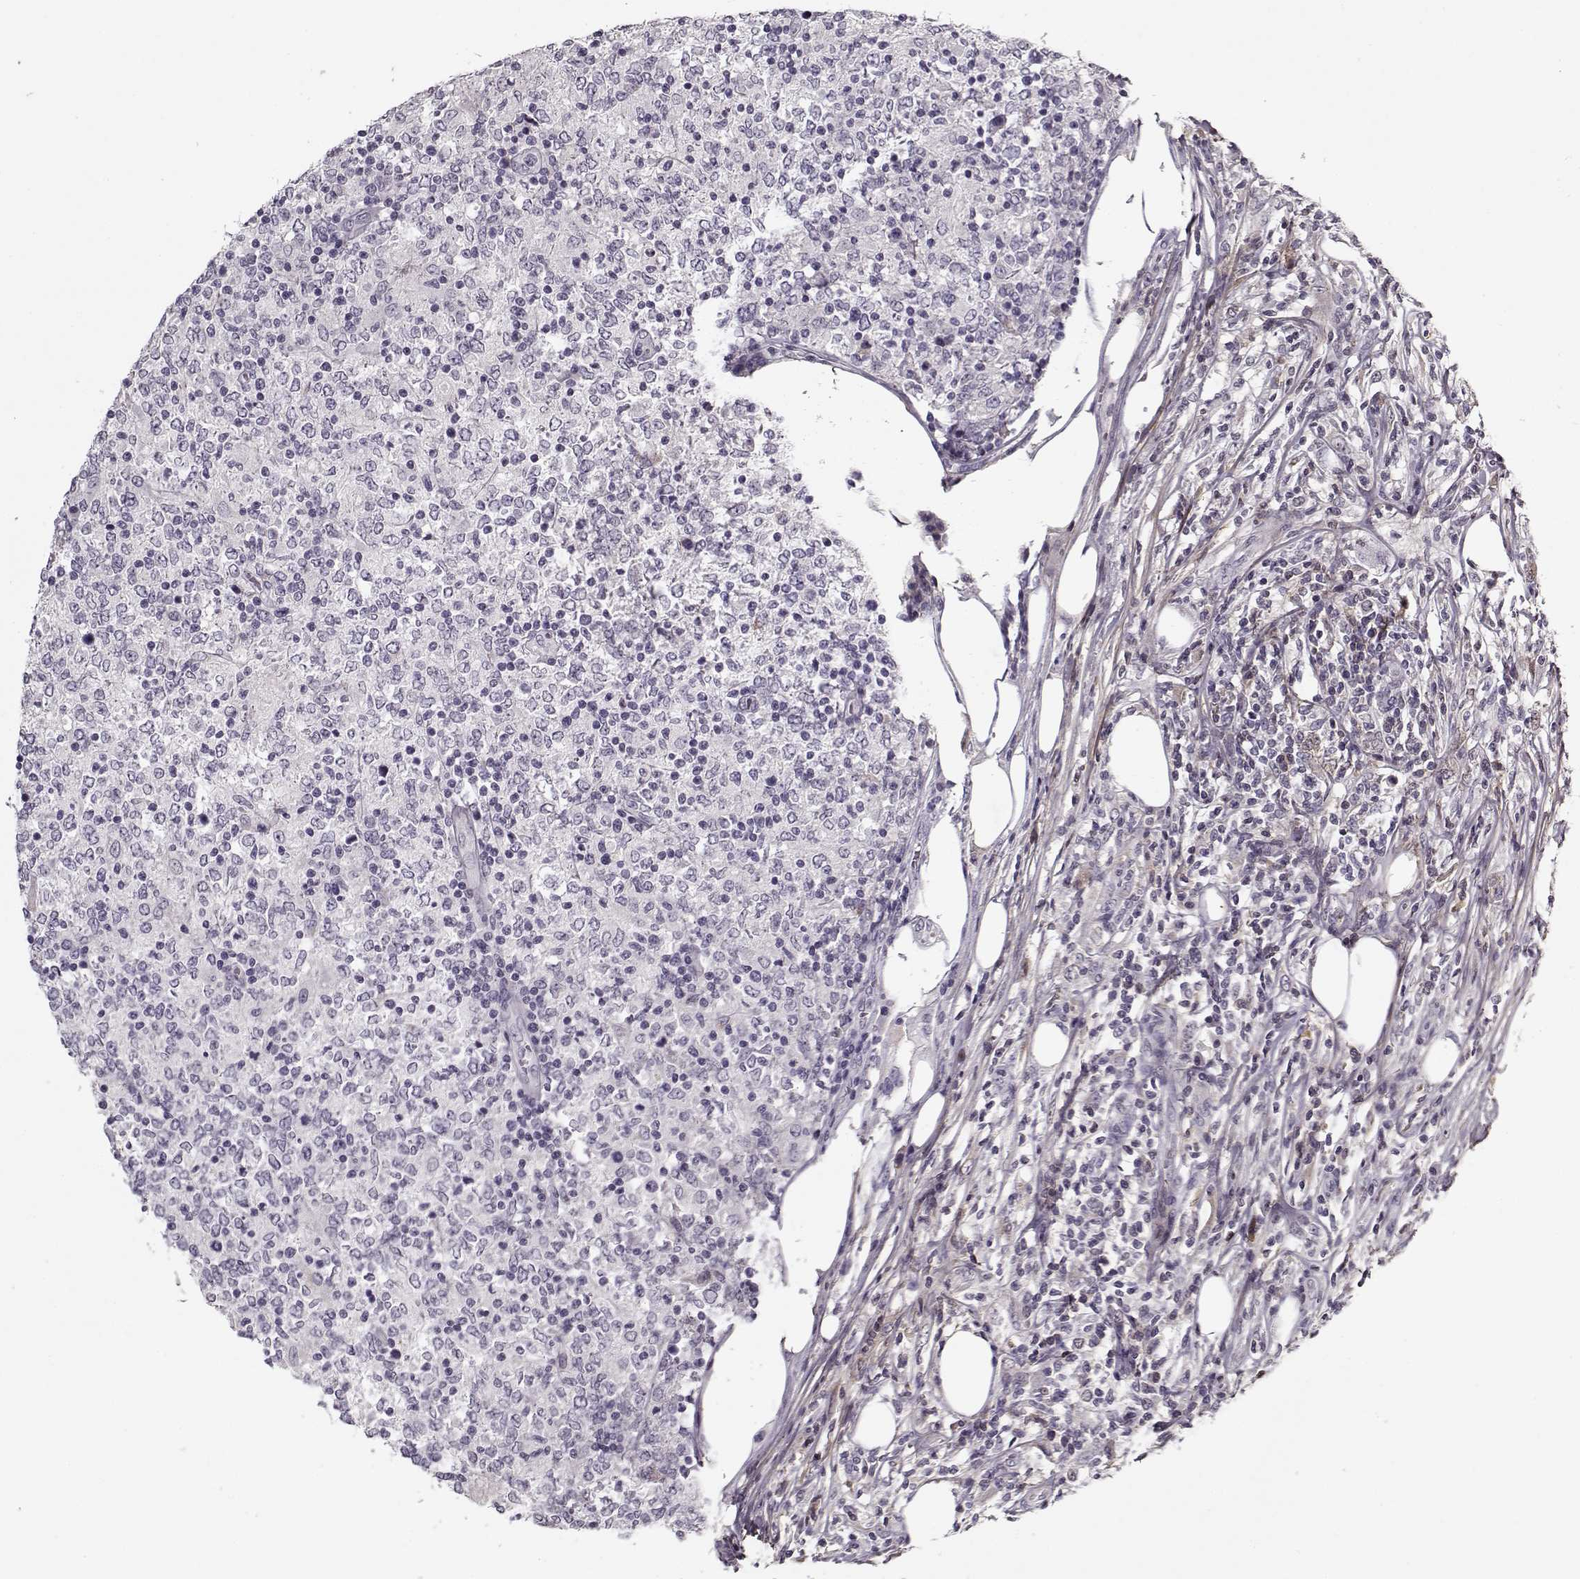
{"staining": {"intensity": "negative", "quantity": "none", "location": "none"}, "tissue": "lymphoma", "cell_type": "Tumor cells", "image_type": "cancer", "snomed": [{"axis": "morphology", "description": "Malignant lymphoma, non-Hodgkin's type, High grade"}, {"axis": "topography", "description": "Lymph node"}], "caption": "The photomicrograph reveals no staining of tumor cells in lymphoma. Nuclei are stained in blue.", "gene": "LUM", "patient": {"sex": "female", "age": 84}}